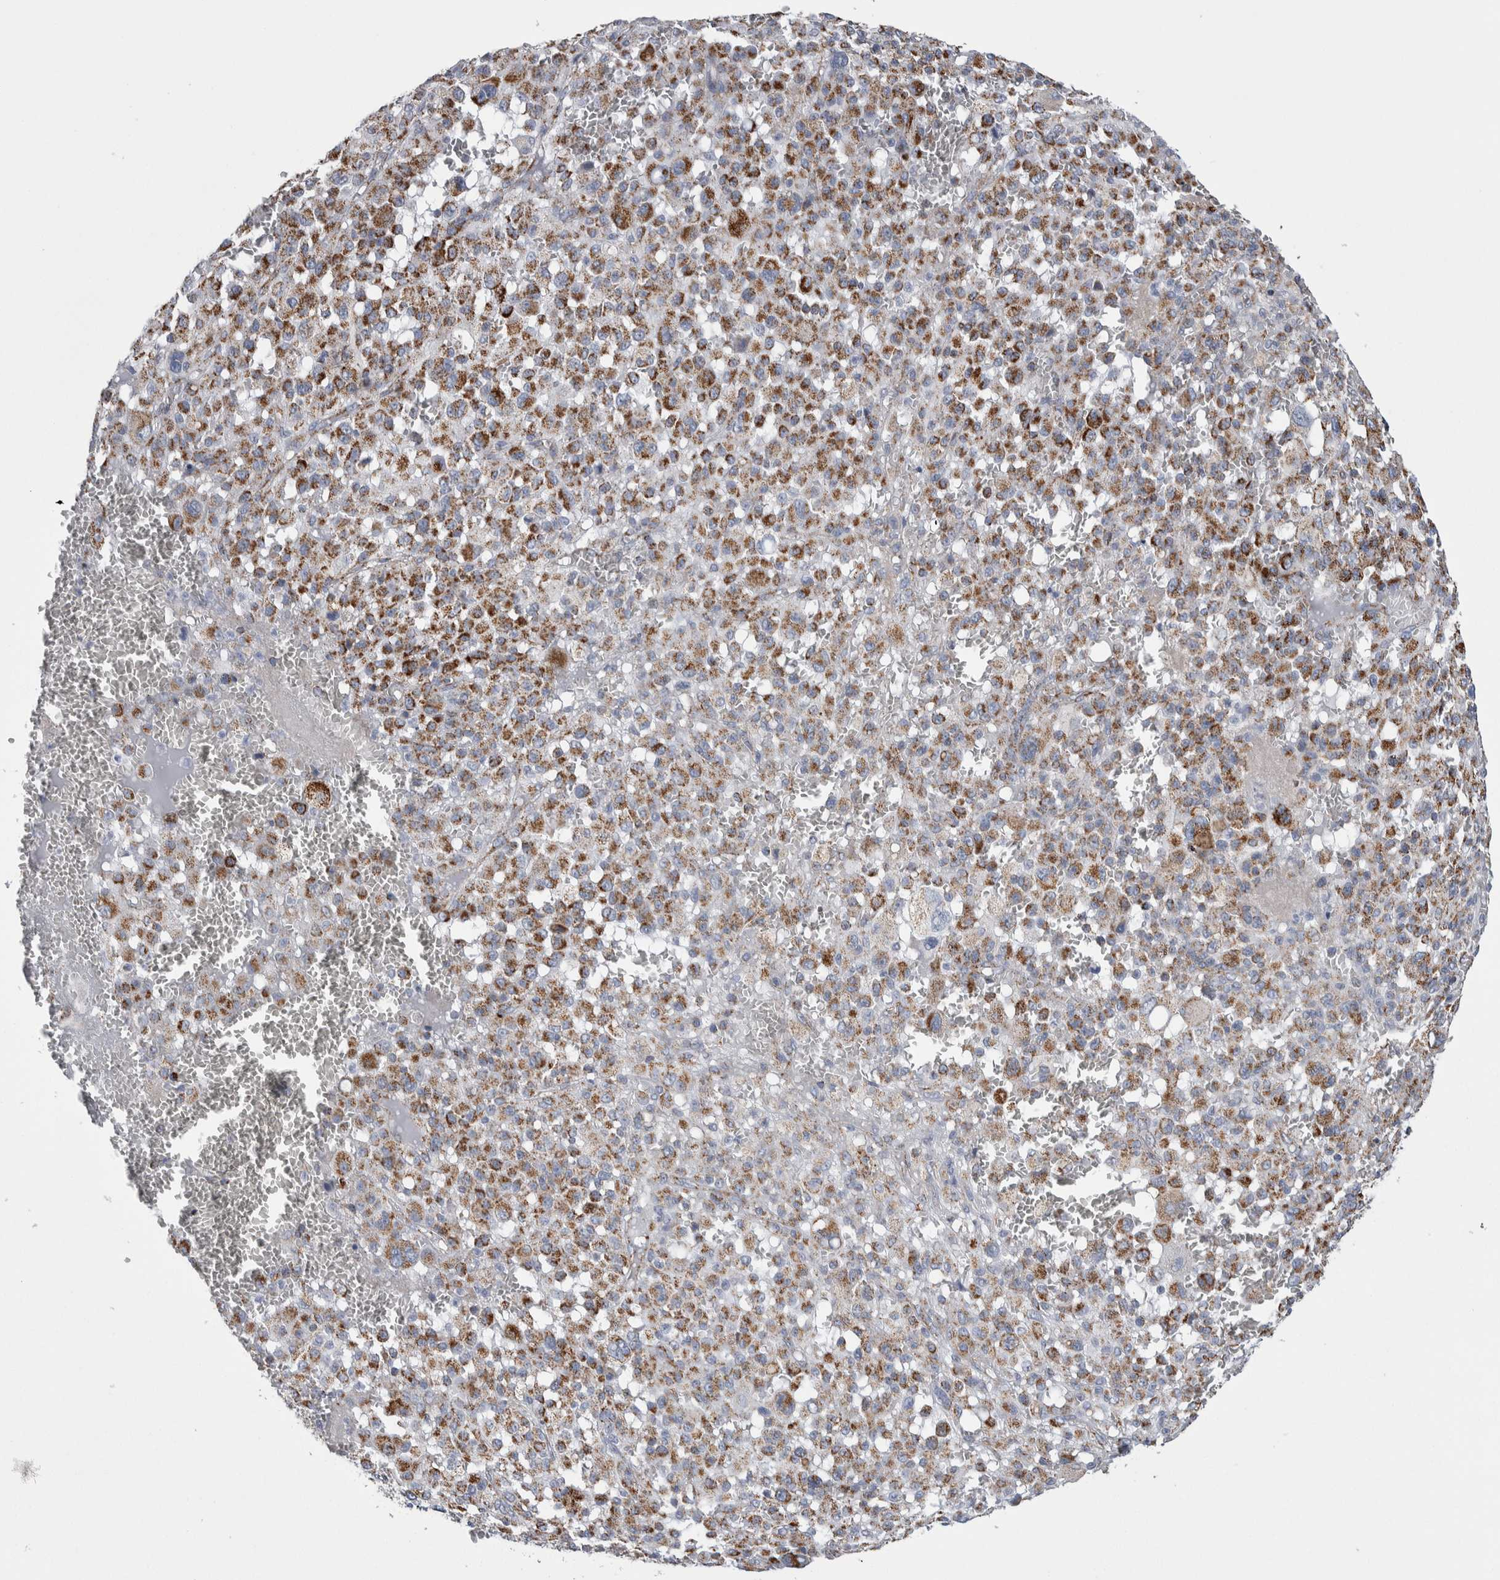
{"staining": {"intensity": "moderate", "quantity": ">75%", "location": "cytoplasmic/membranous"}, "tissue": "melanoma", "cell_type": "Tumor cells", "image_type": "cancer", "snomed": [{"axis": "morphology", "description": "Malignant melanoma, Metastatic site"}, {"axis": "topography", "description": "Skin"}], "caption": "Tumor cells show medium levels of moderate cytoplasmic/membranous positivity in approximately >75% of cells in human melanoma.", "gene": "ETFA", "patient": {"sex": "female", "age": 74}}